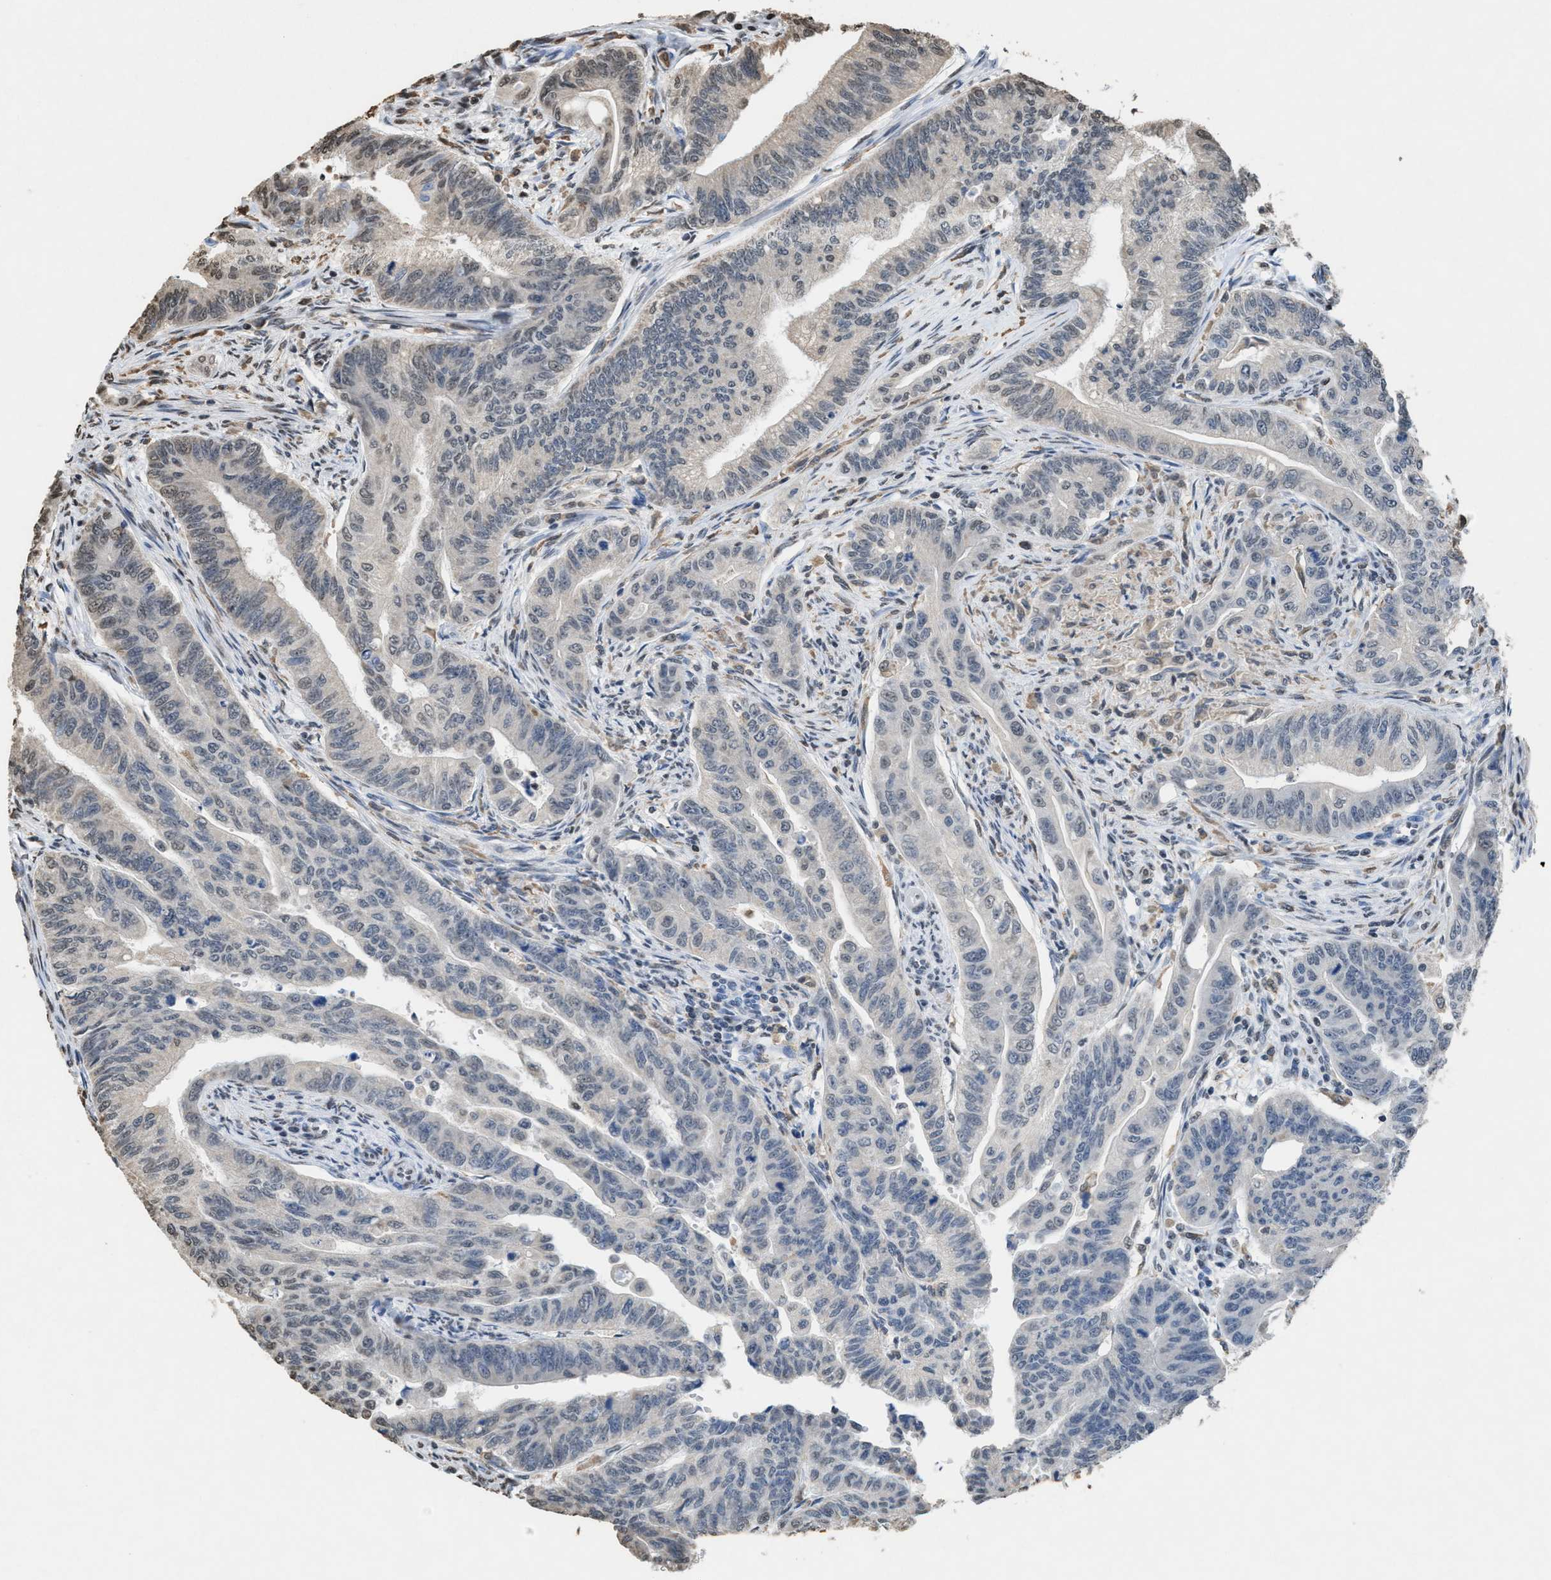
{"staining": {"intensity": "negative", "quantity": "none", "location": "none"}, "tissue": "colorectal cancer", "cell_type": "Tumor cells", "image_type": "cancer", "snomed": [{"axis": "morphology", "description": "Adenoma, NOS"}, {"axis": "morphology", "description": "Adenocarcinoma, NOS"}, {"axis": "topography", "description": "Colon"}], "caption": "This is an immunohistochemistry histopathology image of adenocarcinoma (colorectal). There is no expression in tumor cells.", "gene": "NUP88", "patient": {"sex": "male", "age": 79}}